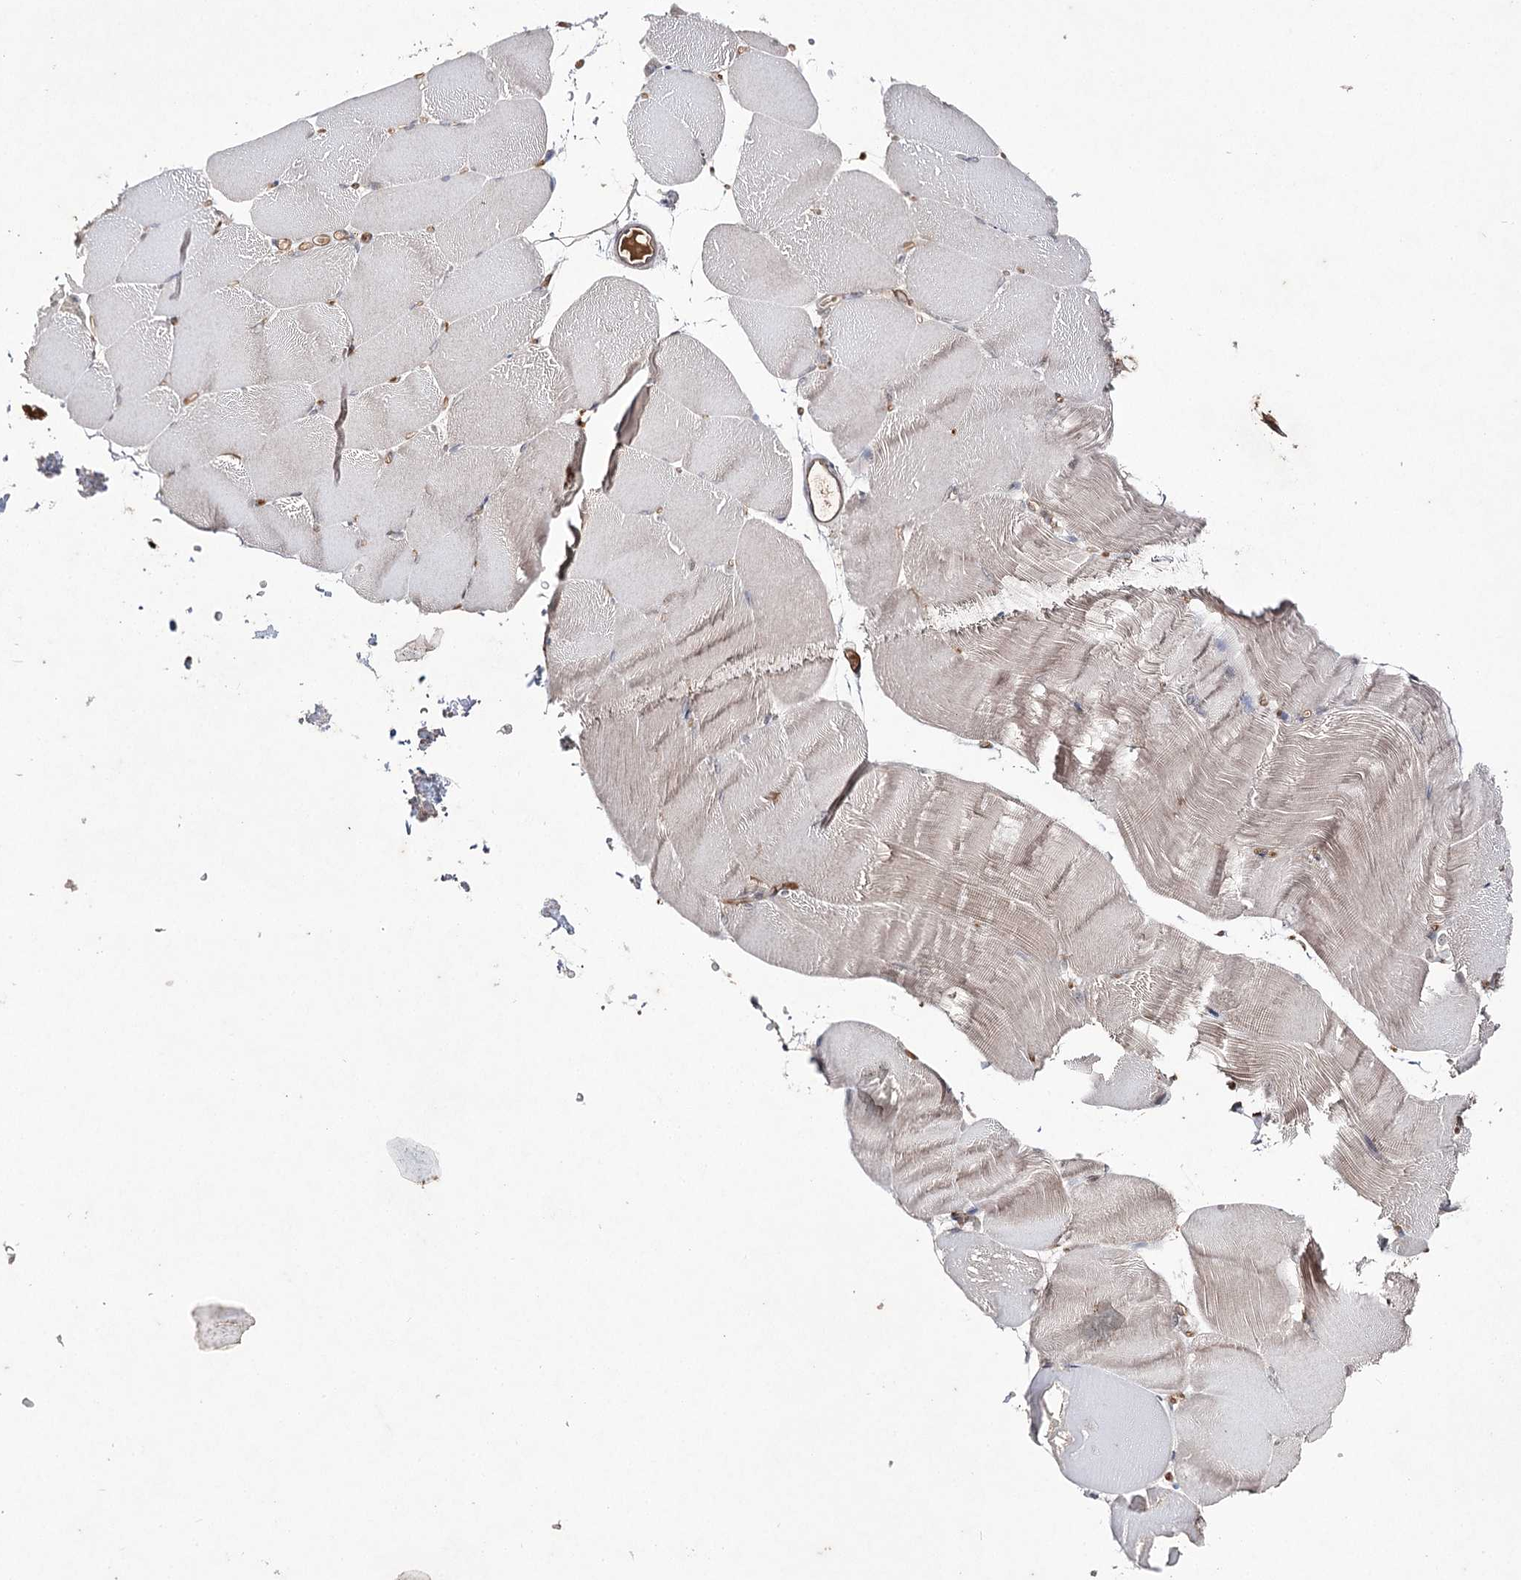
{"staining": {"intensity": "negative", "quantity": "none", "location": "none"}, "tissue": "skeletal muscle", "cell_type": "Myocytes", "image_type": "normal", "snomed": [{"axis": "morphology", "description": "Normal tissue, NOS"}, {"axis": "topography", "description": "Skeletal muscle"}, {"axis": "topography", "description": "Parathyroid gland"}], "caption": "High power microscopy image of an IHC histopathology image of unremarkable skeletal muscle, revealing no significant expression in myocytes. (Brightfield microscopy of DAB IHC at high magnification).", "gene": "SYNGR3", "patient": {"sex": "female", "age": 37}}